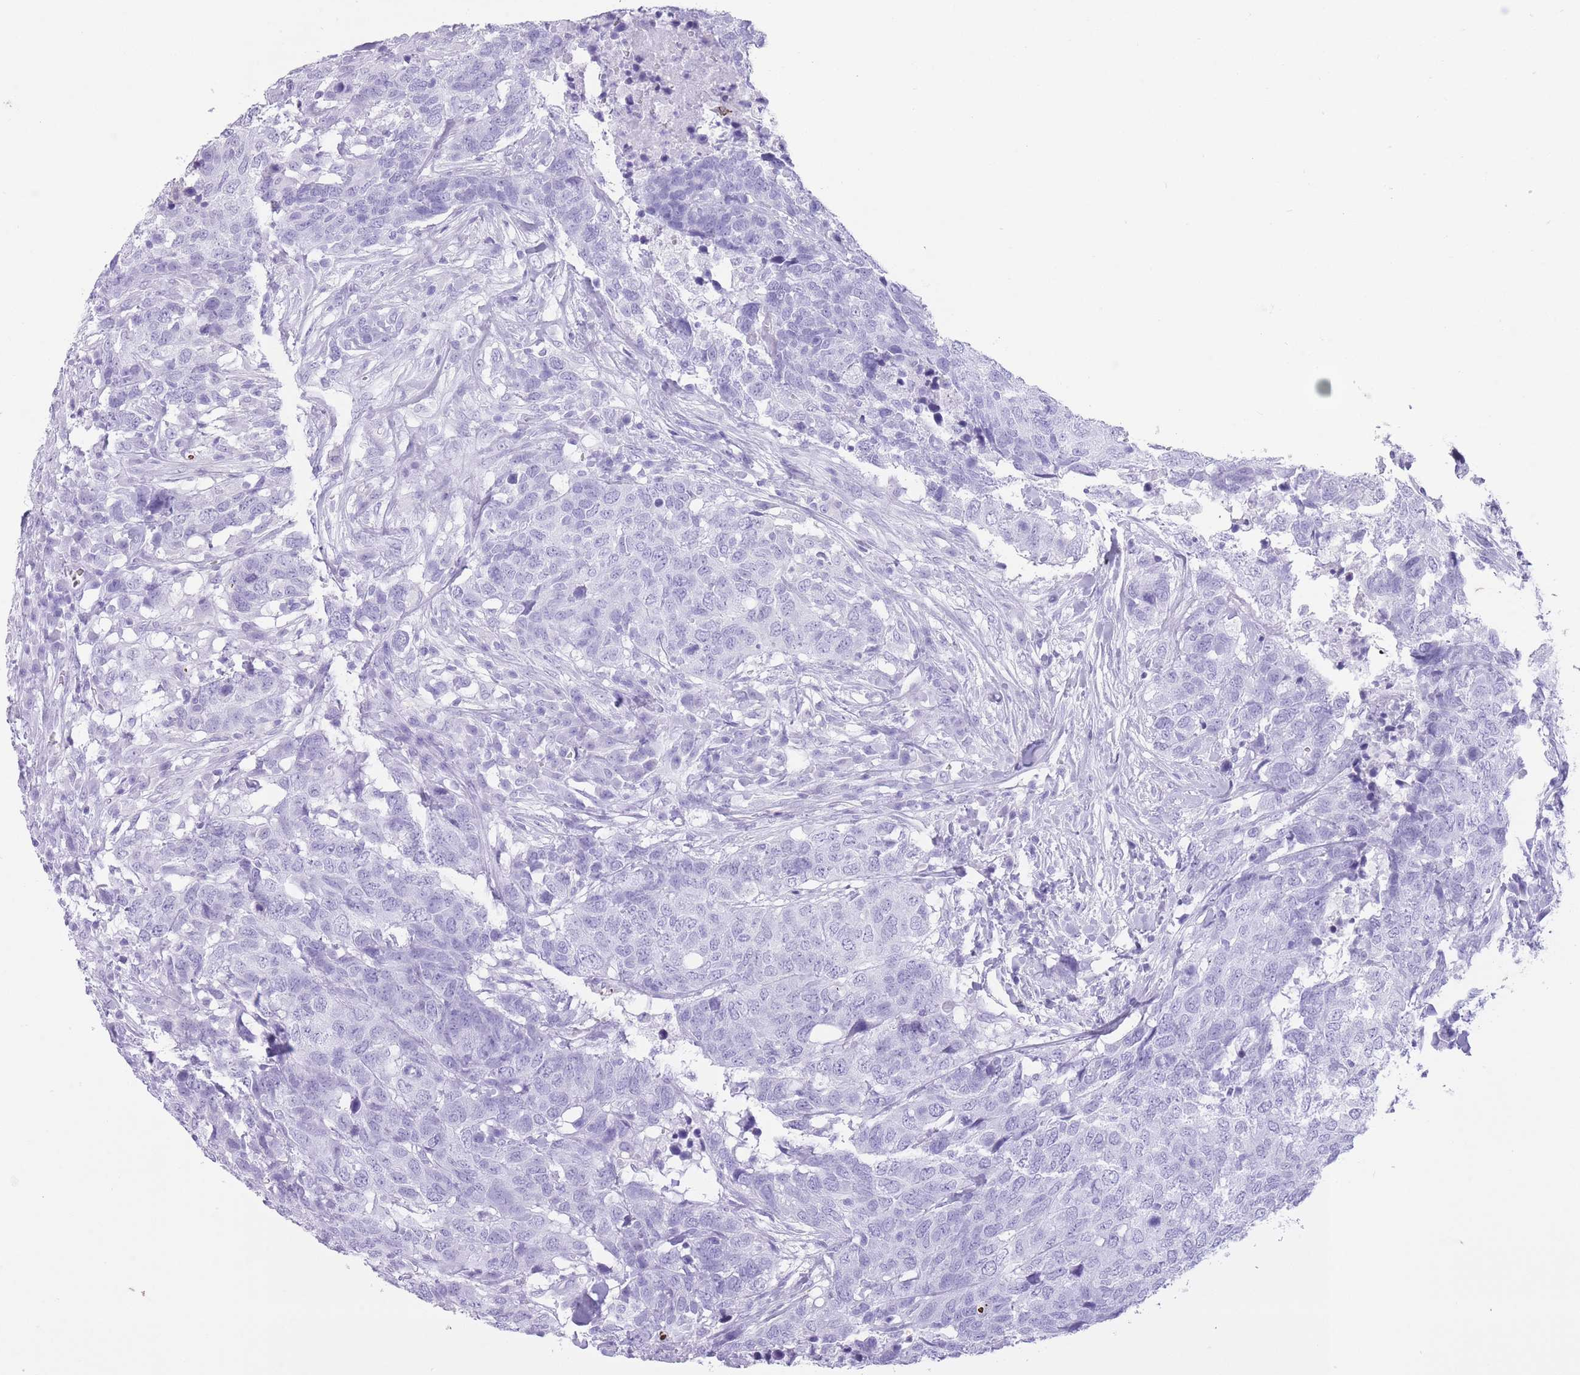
{"staining": {"intensity": "negative", "quantity": "none", "location": "none"}, "tissue": "head and neck cancer", "cell_type": "Tumor cells", "image_type": "cancer", "snomed": [{"axis": "morphology", "description": "Normal tissue, NOS"}, {"axis": "morphology", "description": "Squamous cell carcinoma, NOS"}, {"axis": "topography", "description": "Skeletal muscle"}, {"axis": "topography", "description": "Vascular tissue"}, {"axis": "topography", "description": "Peripheral nerve tissue"}, {"axis": "topography", "description": "Head-Neck"}], "caption": "IHC histopathology image of squamous cell carcinoma (head and neck) stained for a protein (brown), which displays no positivity in tumor cells.", "gene": "OR4F21", "patient": {"sex": "male", "age": 66}}